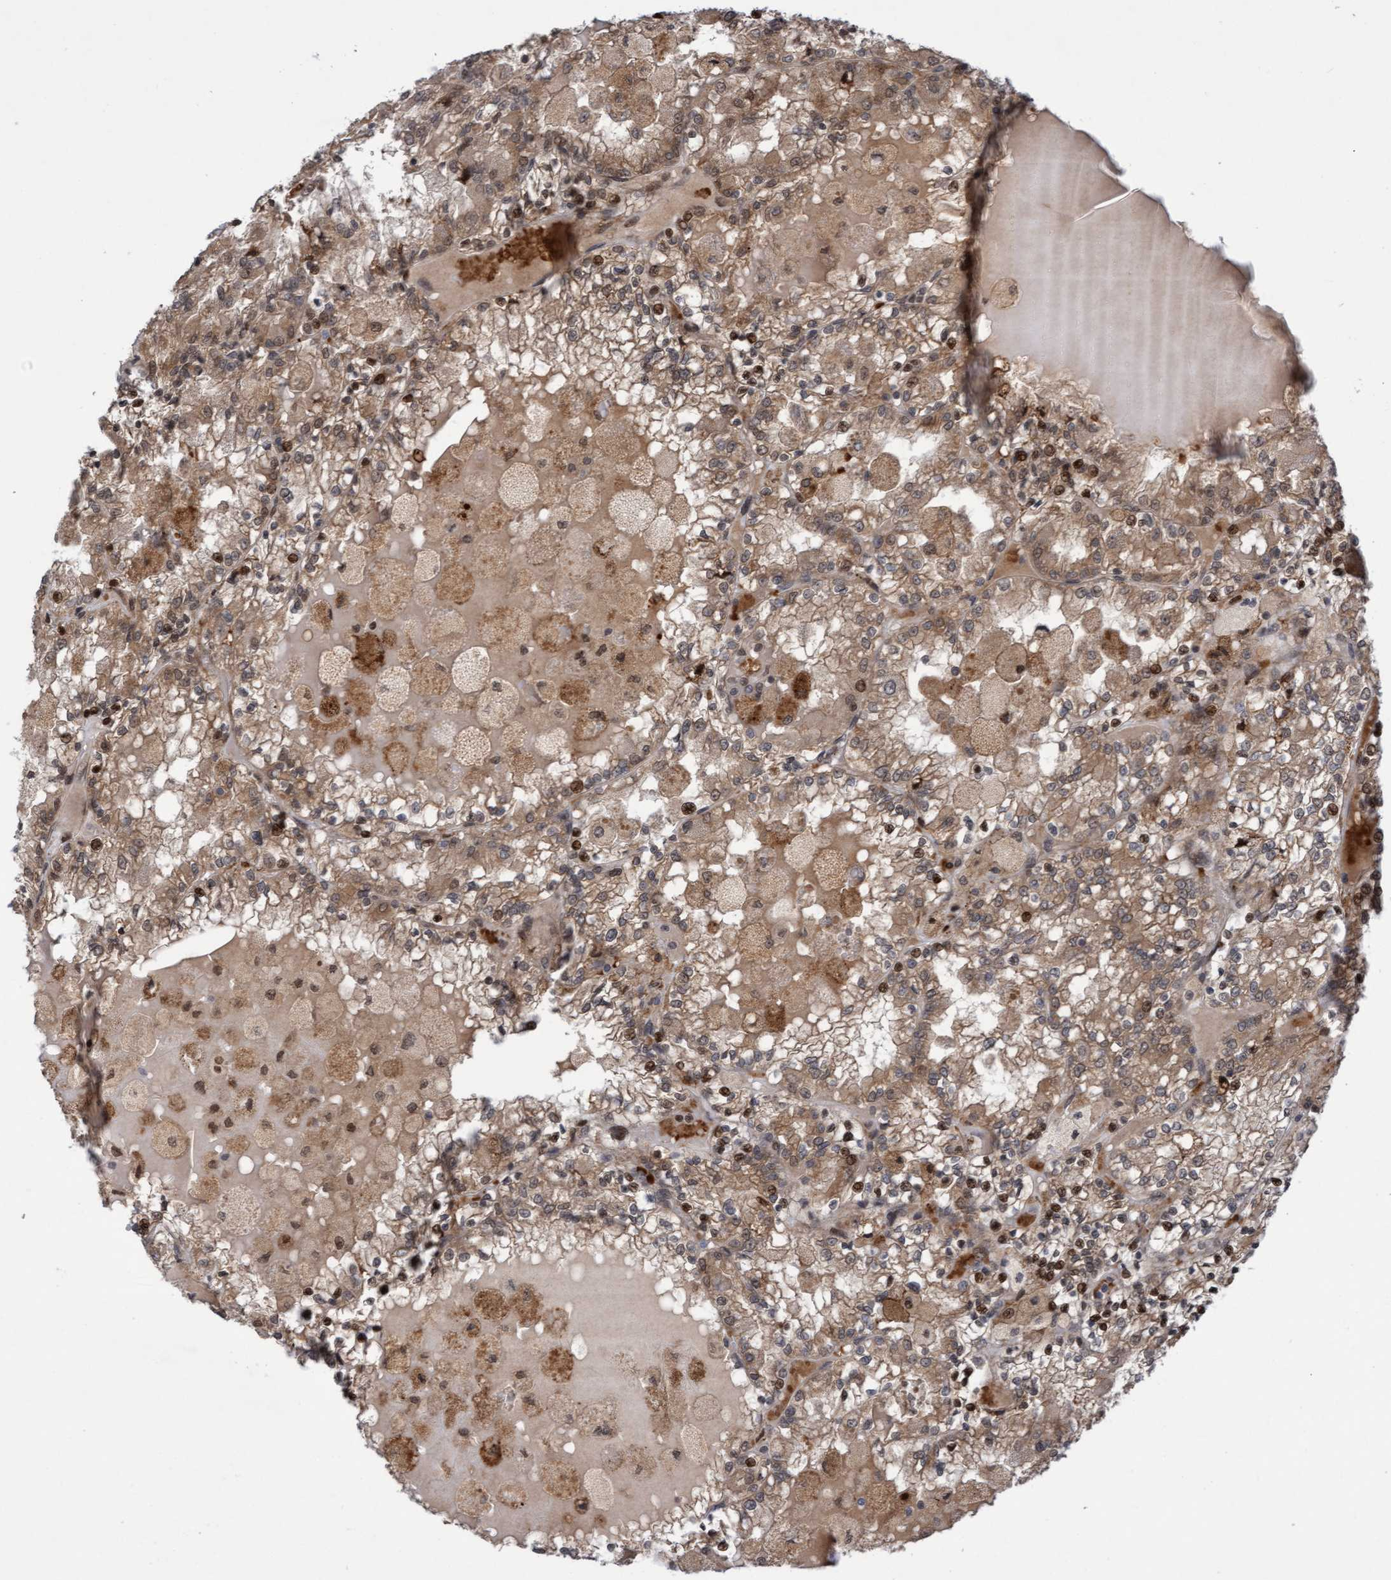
{"staining": {"intensity": "moderate", "quantity": ">75%", "location": "cytoplasmic/membranous,nuclear"}, "tissue": "renal cancer", "cell_type": "Tumor cells", "image_type": "cancer", "snomed": [{"axis": "morphology", "description": "Adenocarcinoma, NOS"}, {"axis": "topography", "description": "Kidney"}], "caption": "Adenocarcinoma (renal) was stained to show a protein in brown. There is medium levels of moderate cytoplasmic/membranous and nuclear expression in about >75% of tumor cells. (Stains: DAB in brown, nuclei in blue, Microscopy: brightfield microscopy at high magnification).", "gene": "TANC2", "patient": {"sex": "female", "age": 56}}